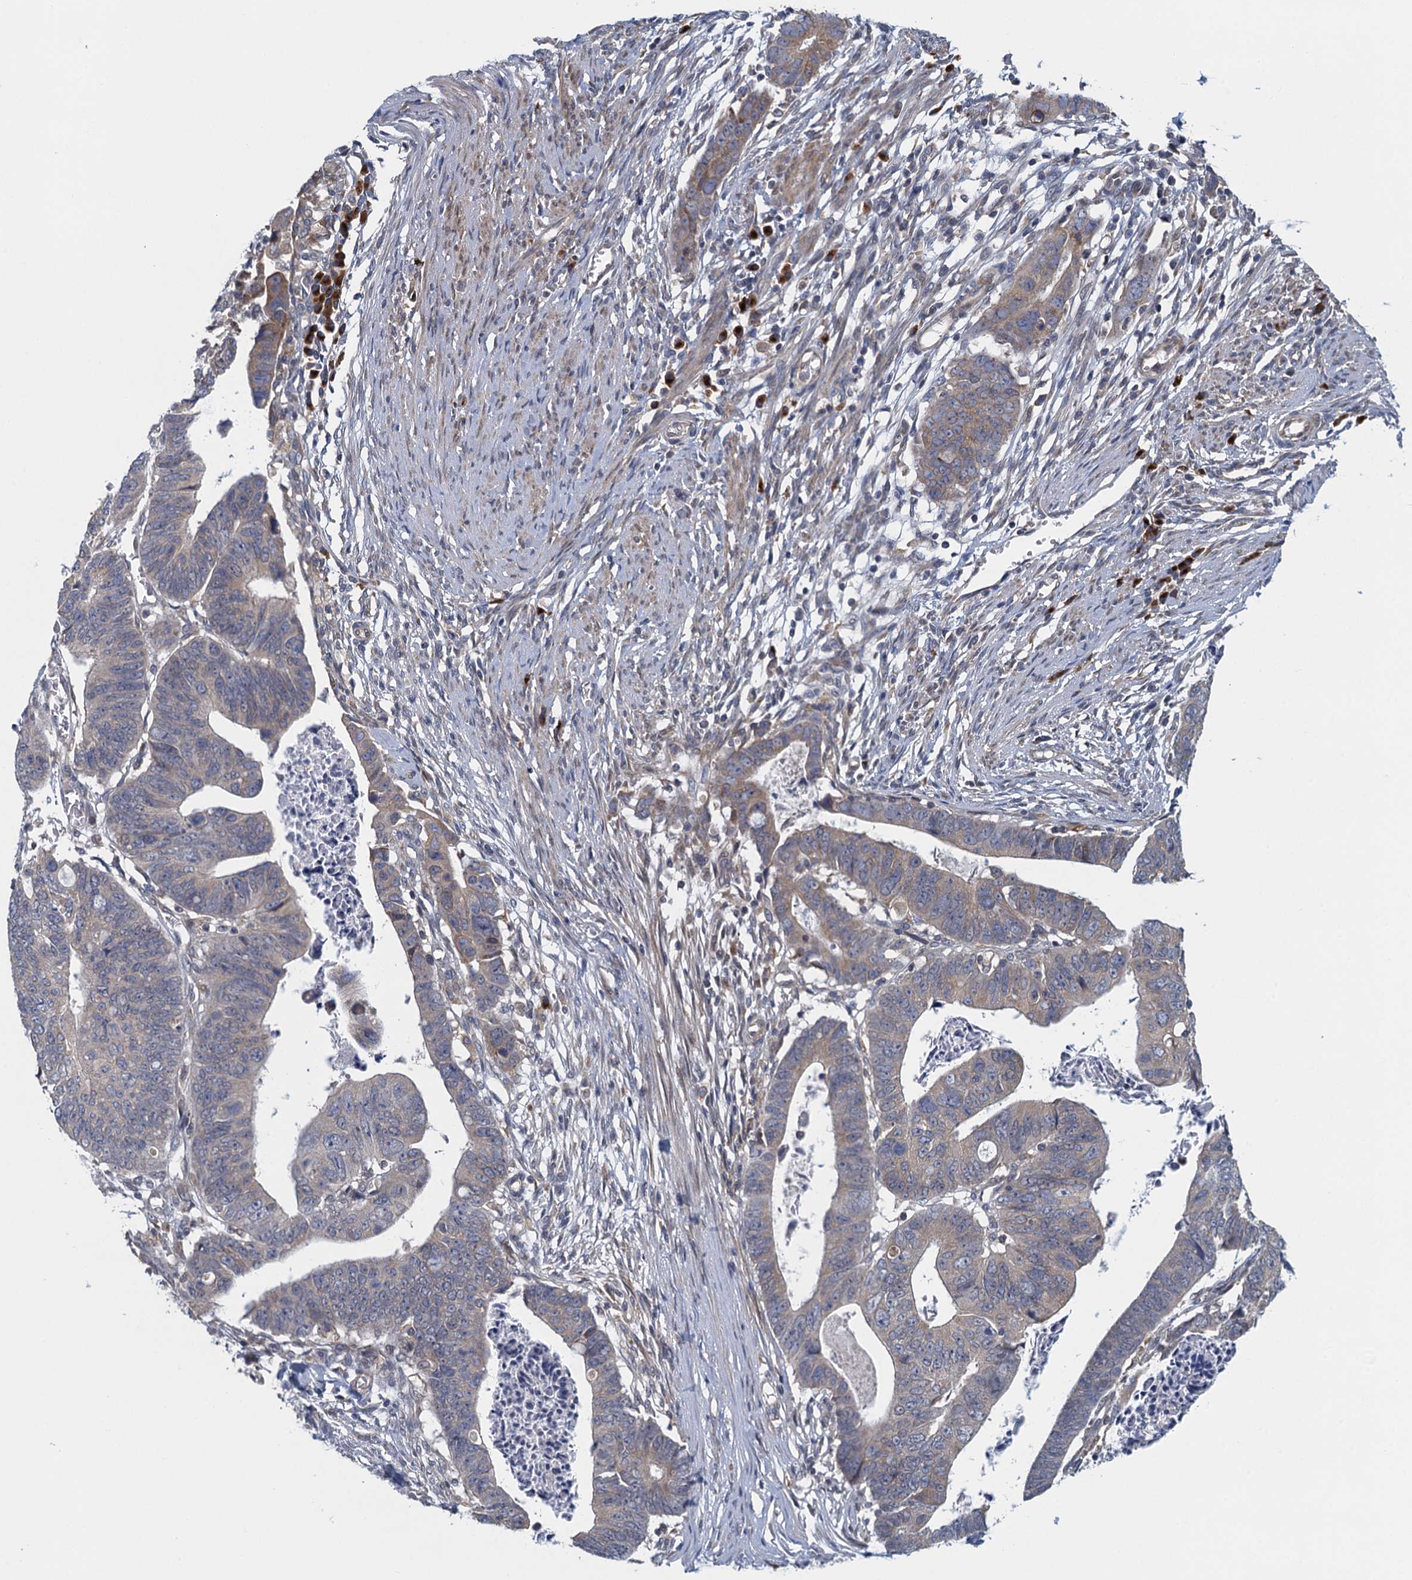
{"staining": {"intensity": "weak", "quantity": "<25%", "location": "cytoplasmic/membranous"}, "tissue": "colorectal cancer", "cell_type": "Tumor cells", "image_type": "cancer", "snomed": [{"axis": "morphology", "description": "Adenocarcinoma, NOS"}, {"axis": "topography", "description": "Rectum"}], "caption": "The histopathology image demonstrates no significant positivity in tumor cells of colorectal adenocarcinoma.", "gene": "ALG2", "patient": {"sex": "female", "age": 65}}